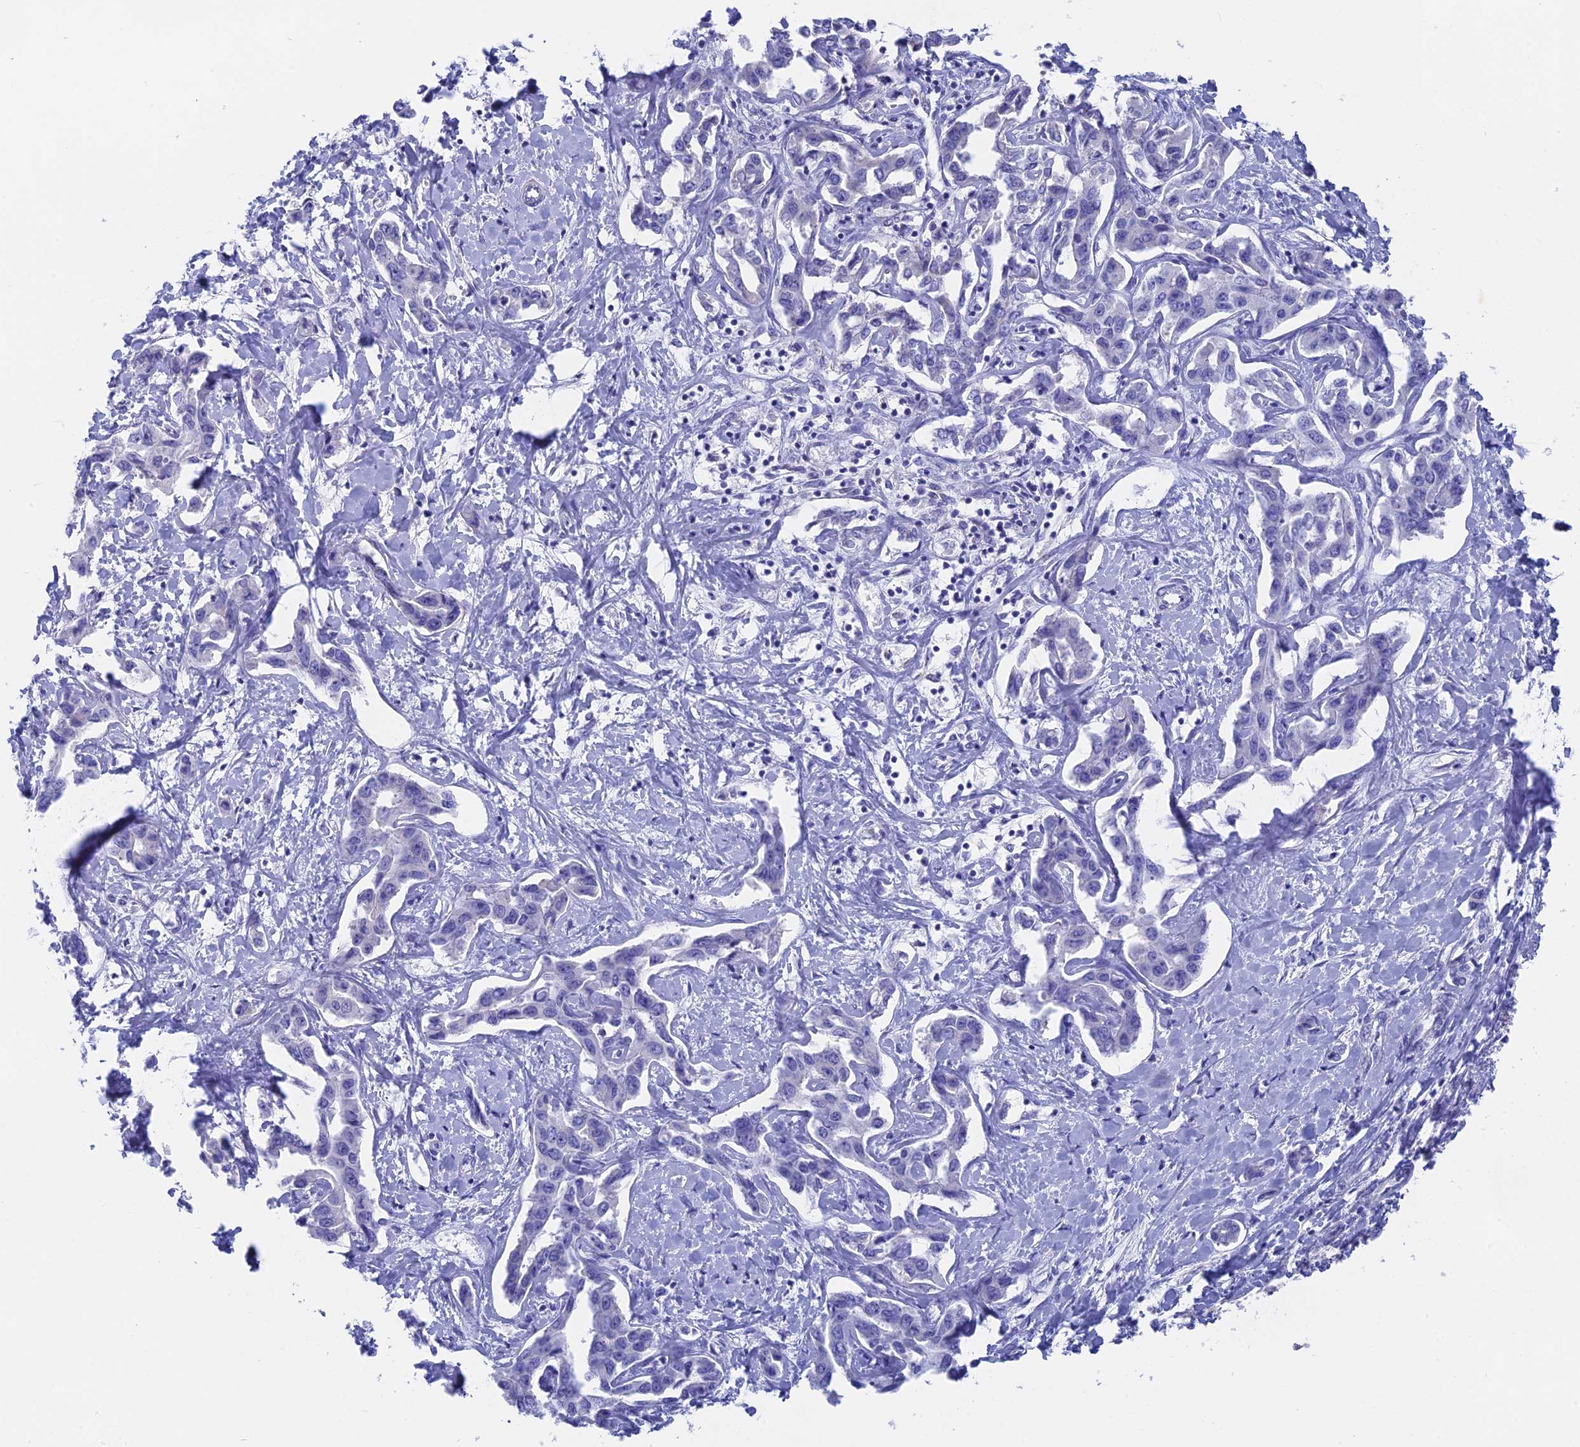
{"staining": {"intensity": "negative", "quantity": "none", "location": "none"}, "tissue": "liver cancer", "cell_type": "Tumor cells", "image_type": "cancer", "snomed": [{"axis": "morphology", "description": "Cholangiocarcinoma"}, {"axis": "topography", "description": "Liver"}], "caption": "Immunohistochemistry (IHC) of liver cancer (cholangiocarcinoma) displays no positivity in tumor cells.", "gene": "GLB1L", "patient": {"sex": "male", "age": 59}}